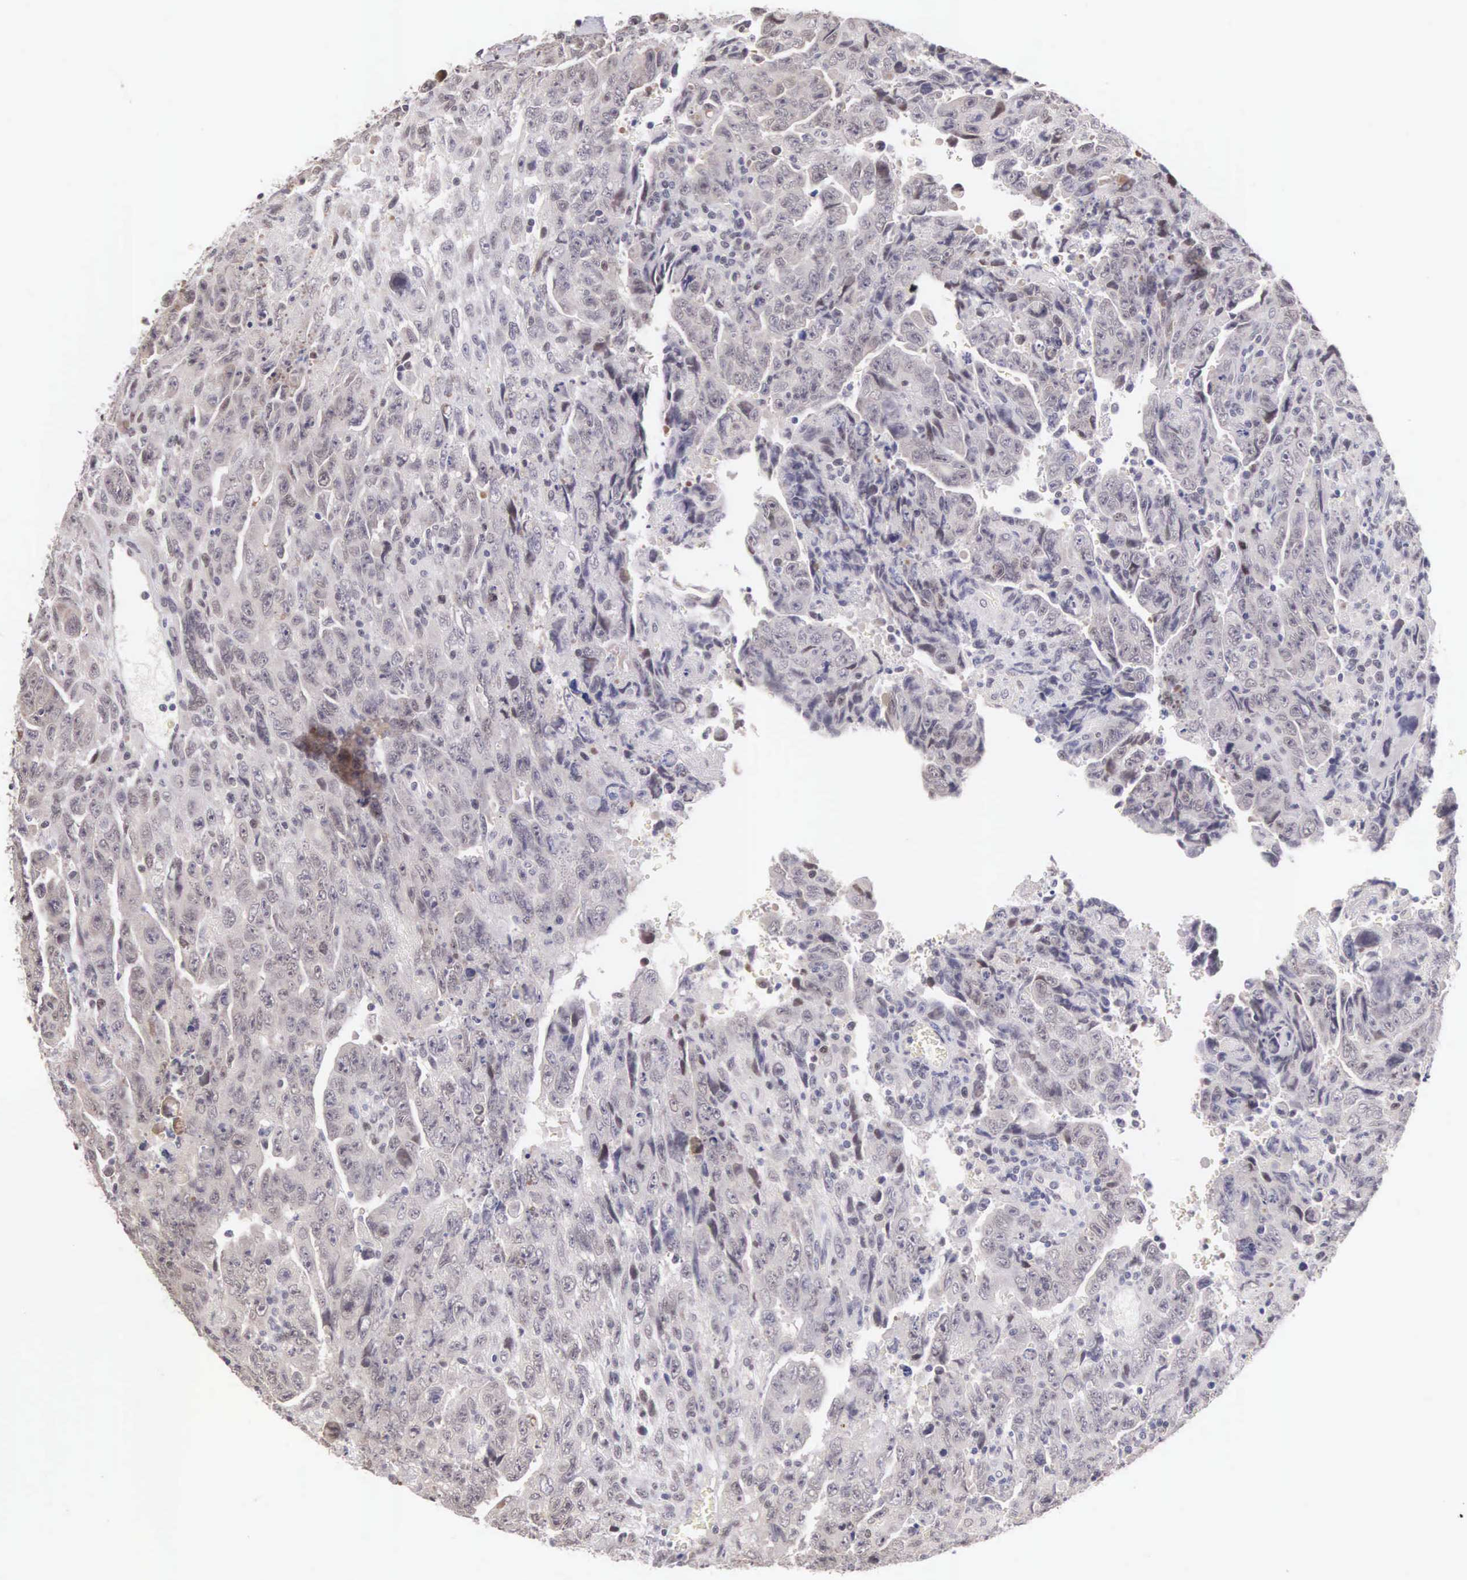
{"staining": {"intensity": "moderate", "quantity": "<25%", "location": "nuclear"}, "tissue": "testis cancer", "cell_type": "Tumor cells", "image_type": "cancer", "snomed": [{"axis": "morphology", "description": "Carcinoma, Embryonal, NOS"}, {"axis": "topography", "description": "Testis"}], "caption": "The histopathology image displays a brown stain indicating the presence of a protein in the nuclear of tumor cells in embryonal carcinoma (testis).", "gene": "HMGXB4", "patient": {"sex": "male", "age": 28}}